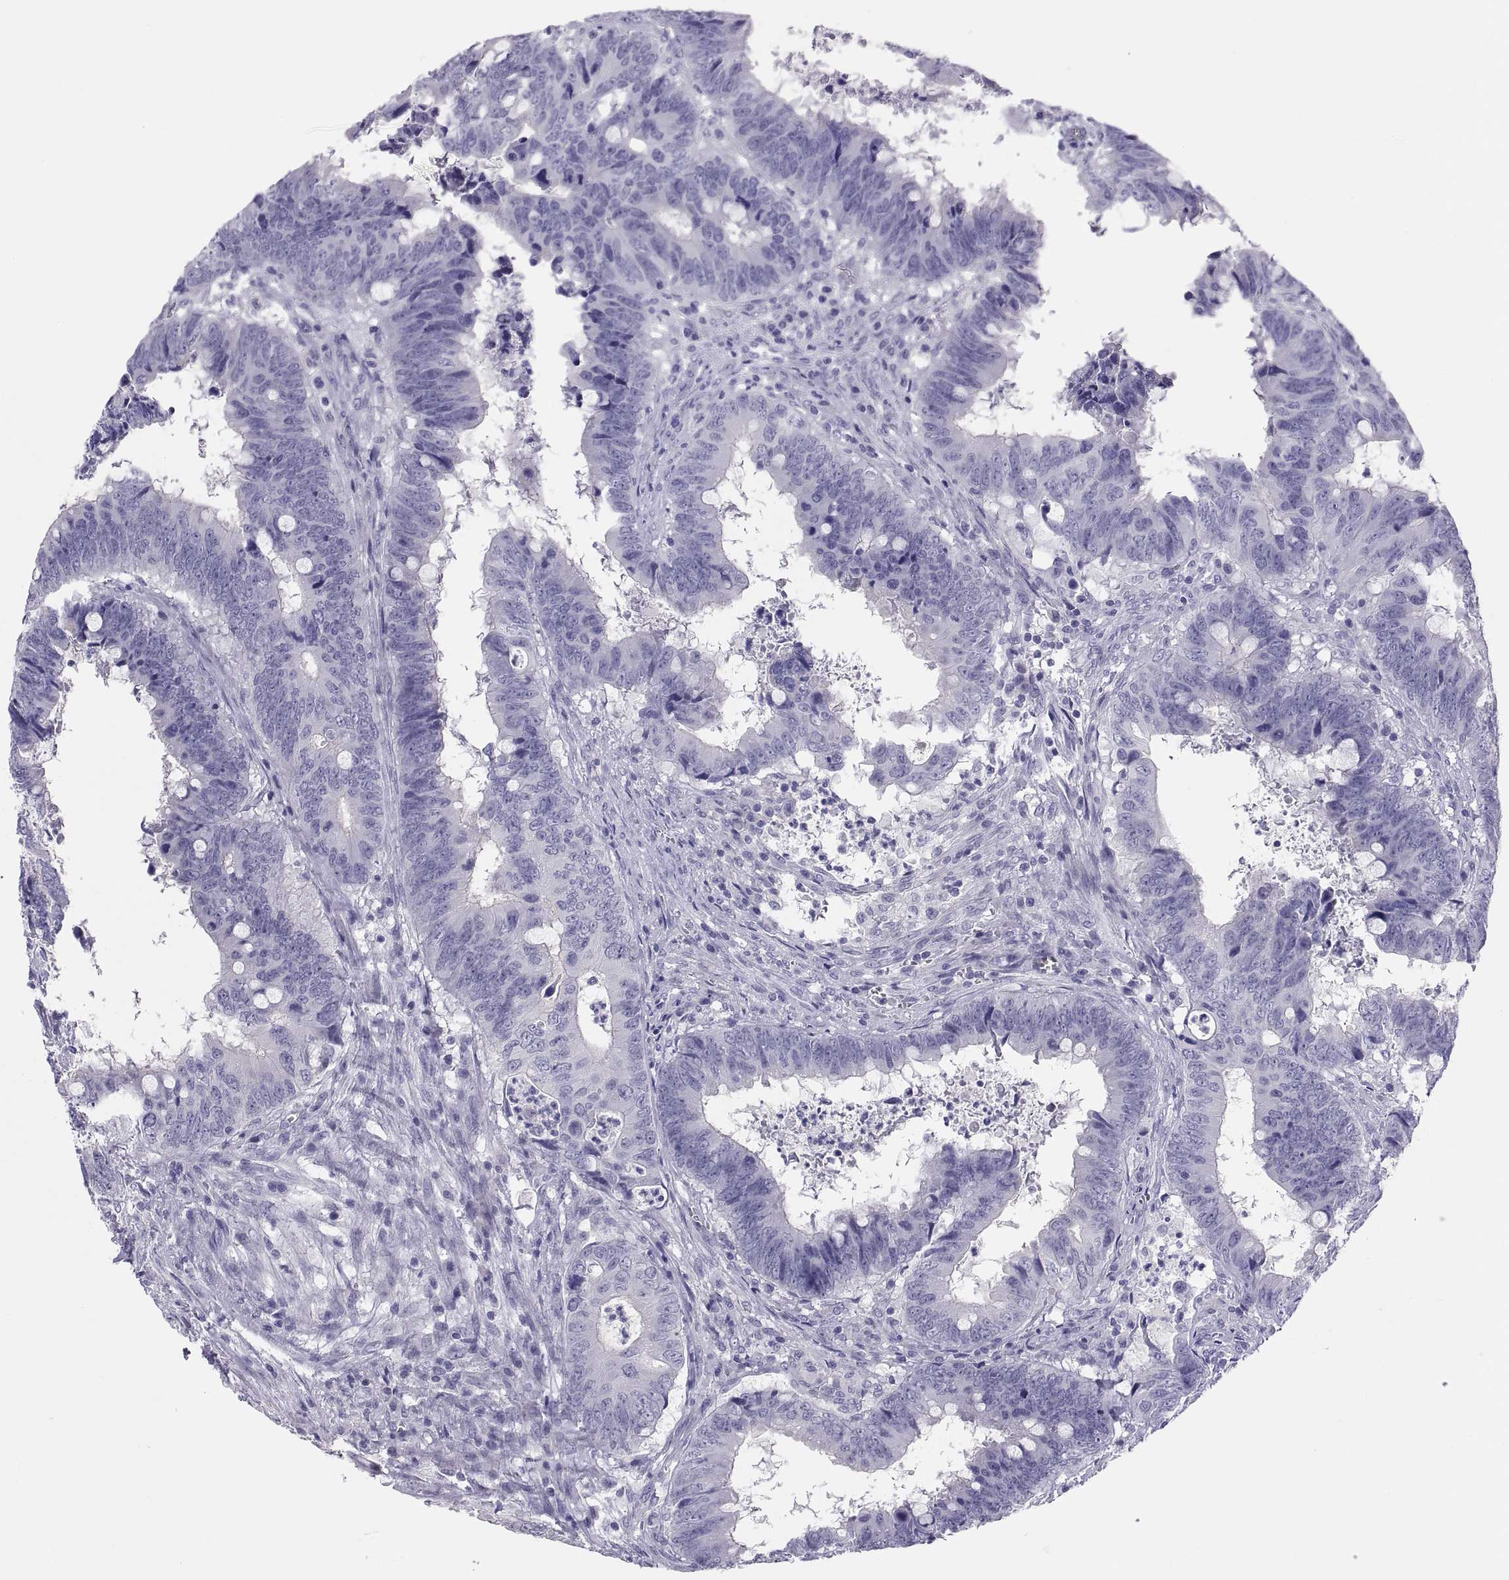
{"staining": {"intensity": "negative", "quantity": "none", "location": "none"}, "tissue": "colorectal cancer", "cell_type": "Tumor cells", "image_type": "cancer", "snomed": [{"axis": "morphology", "description": "Adenocarcinoma, NOS"}, {"axis": "topography", "description": "Colon"}], "caption": "Tumor cells show no significant staining in adenocarcinoma (colorectal).", "gene": "RNASE12", "patient": {"sex": "female", "age": 82}}